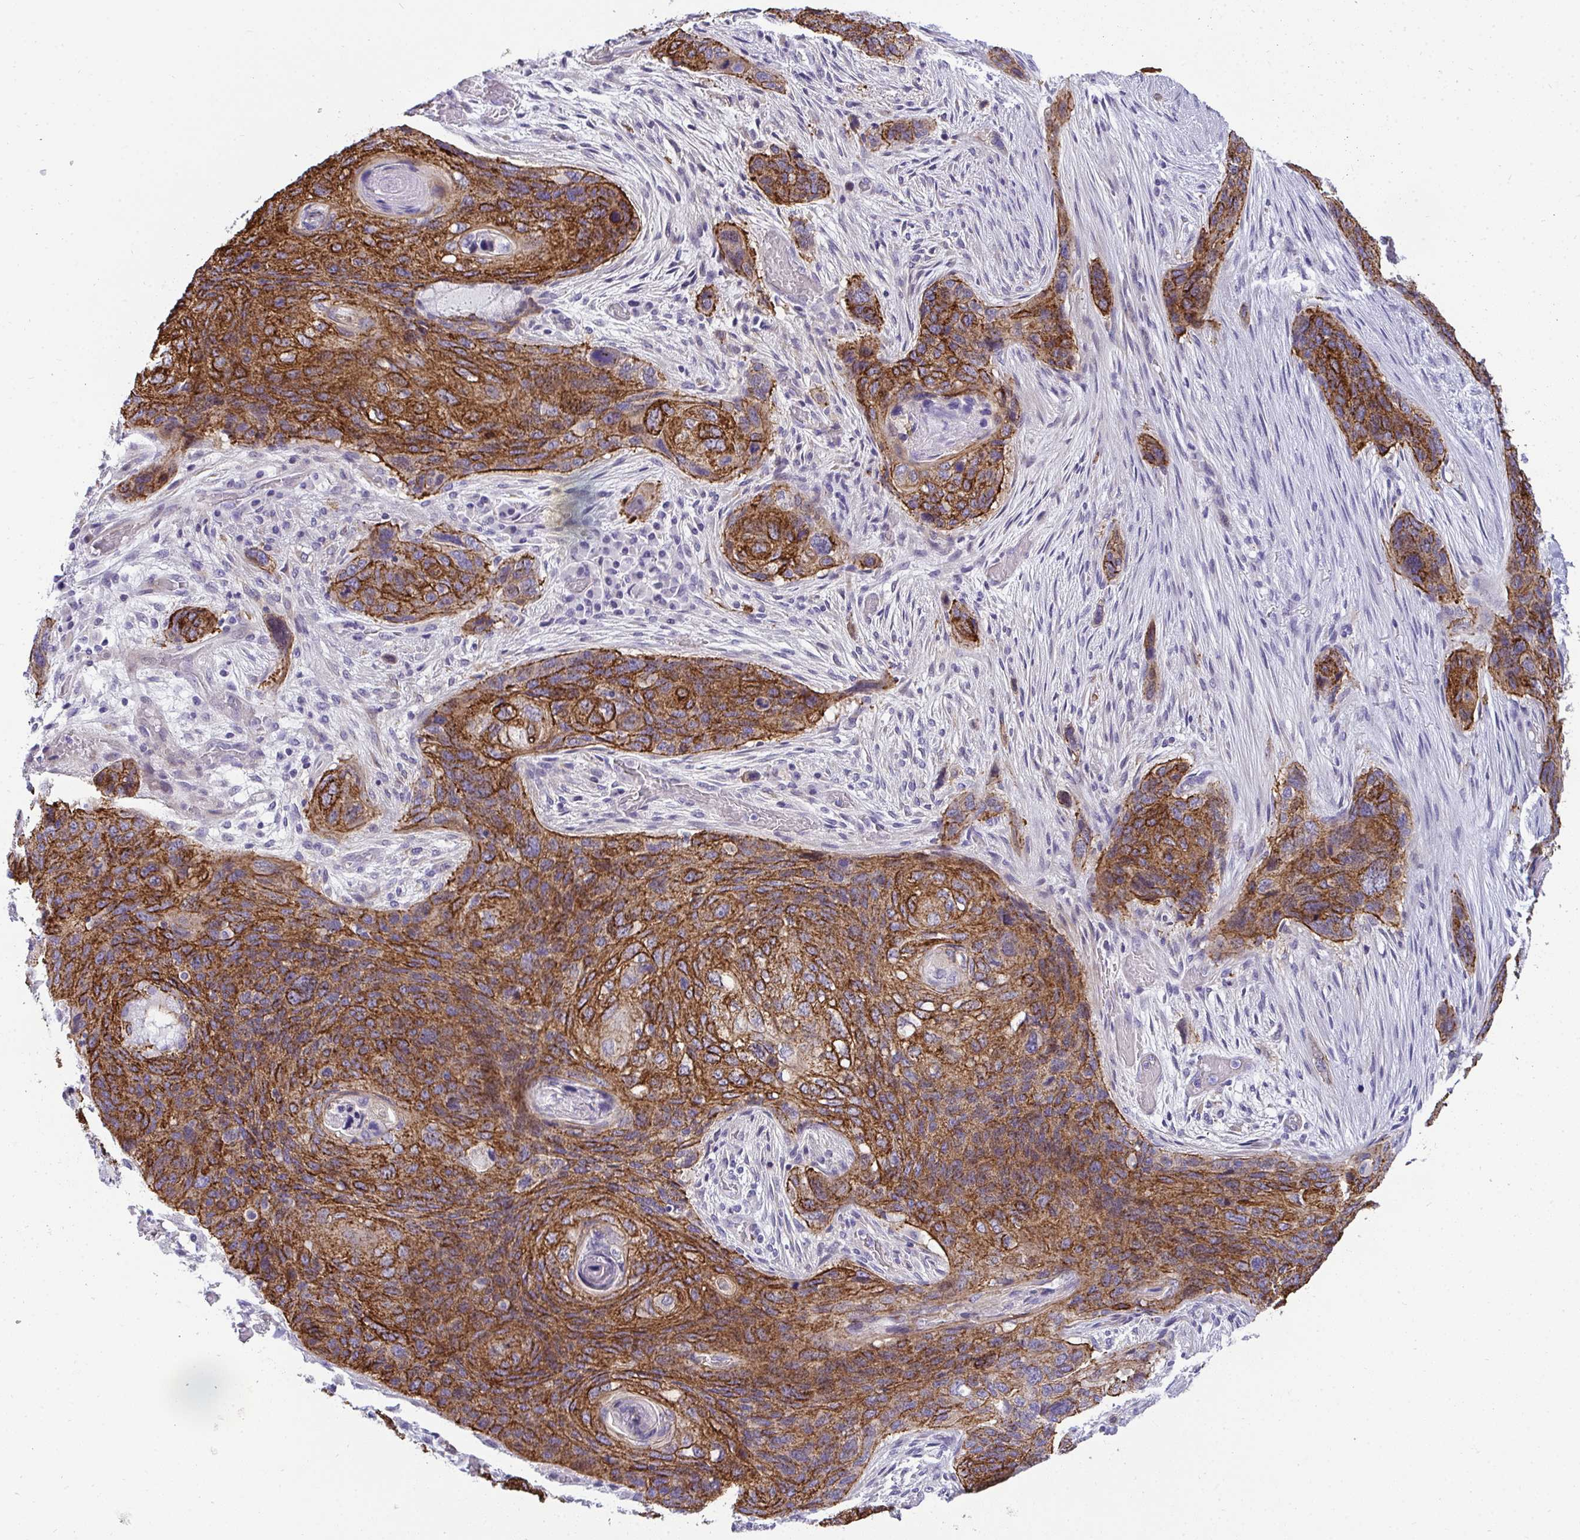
{"staining": {"intensity": "strong", "quantity": ">75%", "location": "cytoplasmic/membranous"}, "tissue": "lung cancer", "cell_type": "Tumor cells", "image_type": "cancer", "snomed": [{"axis": "morphology", "description": "Squamous cell carcinoma, NOS"}, {"axis": "morphology", "description": "Squamous cell carcinoma, metastatic, NOS"}, {"axis": "topography", "description": "Lymph node"}, {"axis": "topography", "description": "Lung"}], "caption": "Protein staining by immunohistochemistry (IHC) reveals strong cytoplasmic/membranous staining in about >75% of tumor cells in squamous cell carcinoma (lung). The staining was performed using DAB to visualize the protein expression in brown, while the nuclei were stained in blue with hematoxylin (Magnification: 20x).", "gene": "AK5", "patient": {"sex": "male", "age": 41}}